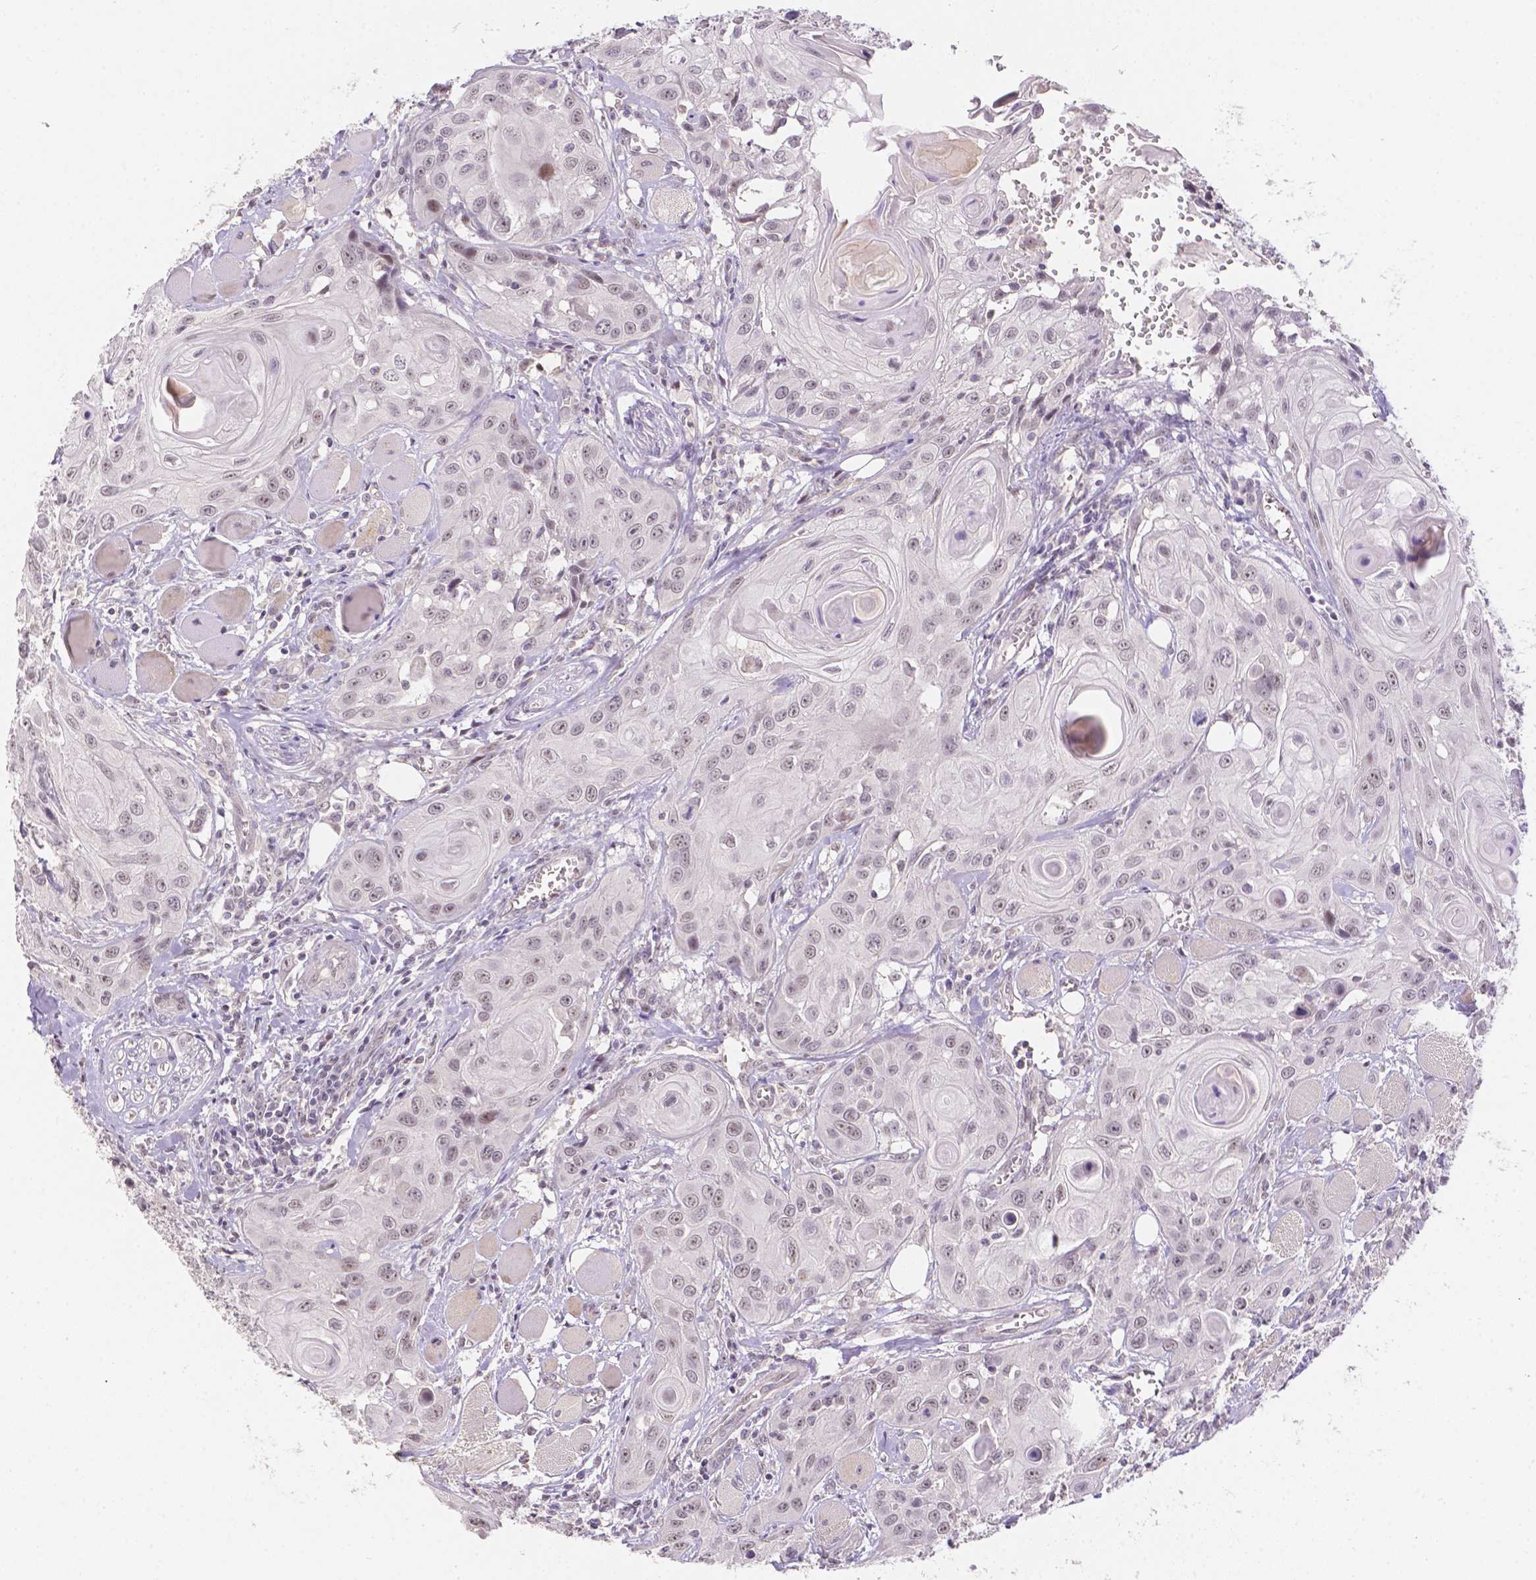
{"staining": {"intensity": "weak", "quantity": "25%-75%", "location": "nuclear"}, "tissue": "head and neck cancer", "cell_type": "Tumor cells", "image_type": "cancer", "snomed": [{"axis": "morphology", "description": "Squamous cell carcinoma, NOS"}, {"axis": "topography", "description": "Oral tissue"}, {"axis": "topography", "description": "Head-Neck"}], "caption": "Head and neck cancer (squamous cell carcinoma) stained with immunohistochemistry (IHC) displays weak nuclear expression in about 25%-75% of tumor cells.", "gene": "ZNF280B", "patient": {"sex": "male", "age": 58}}